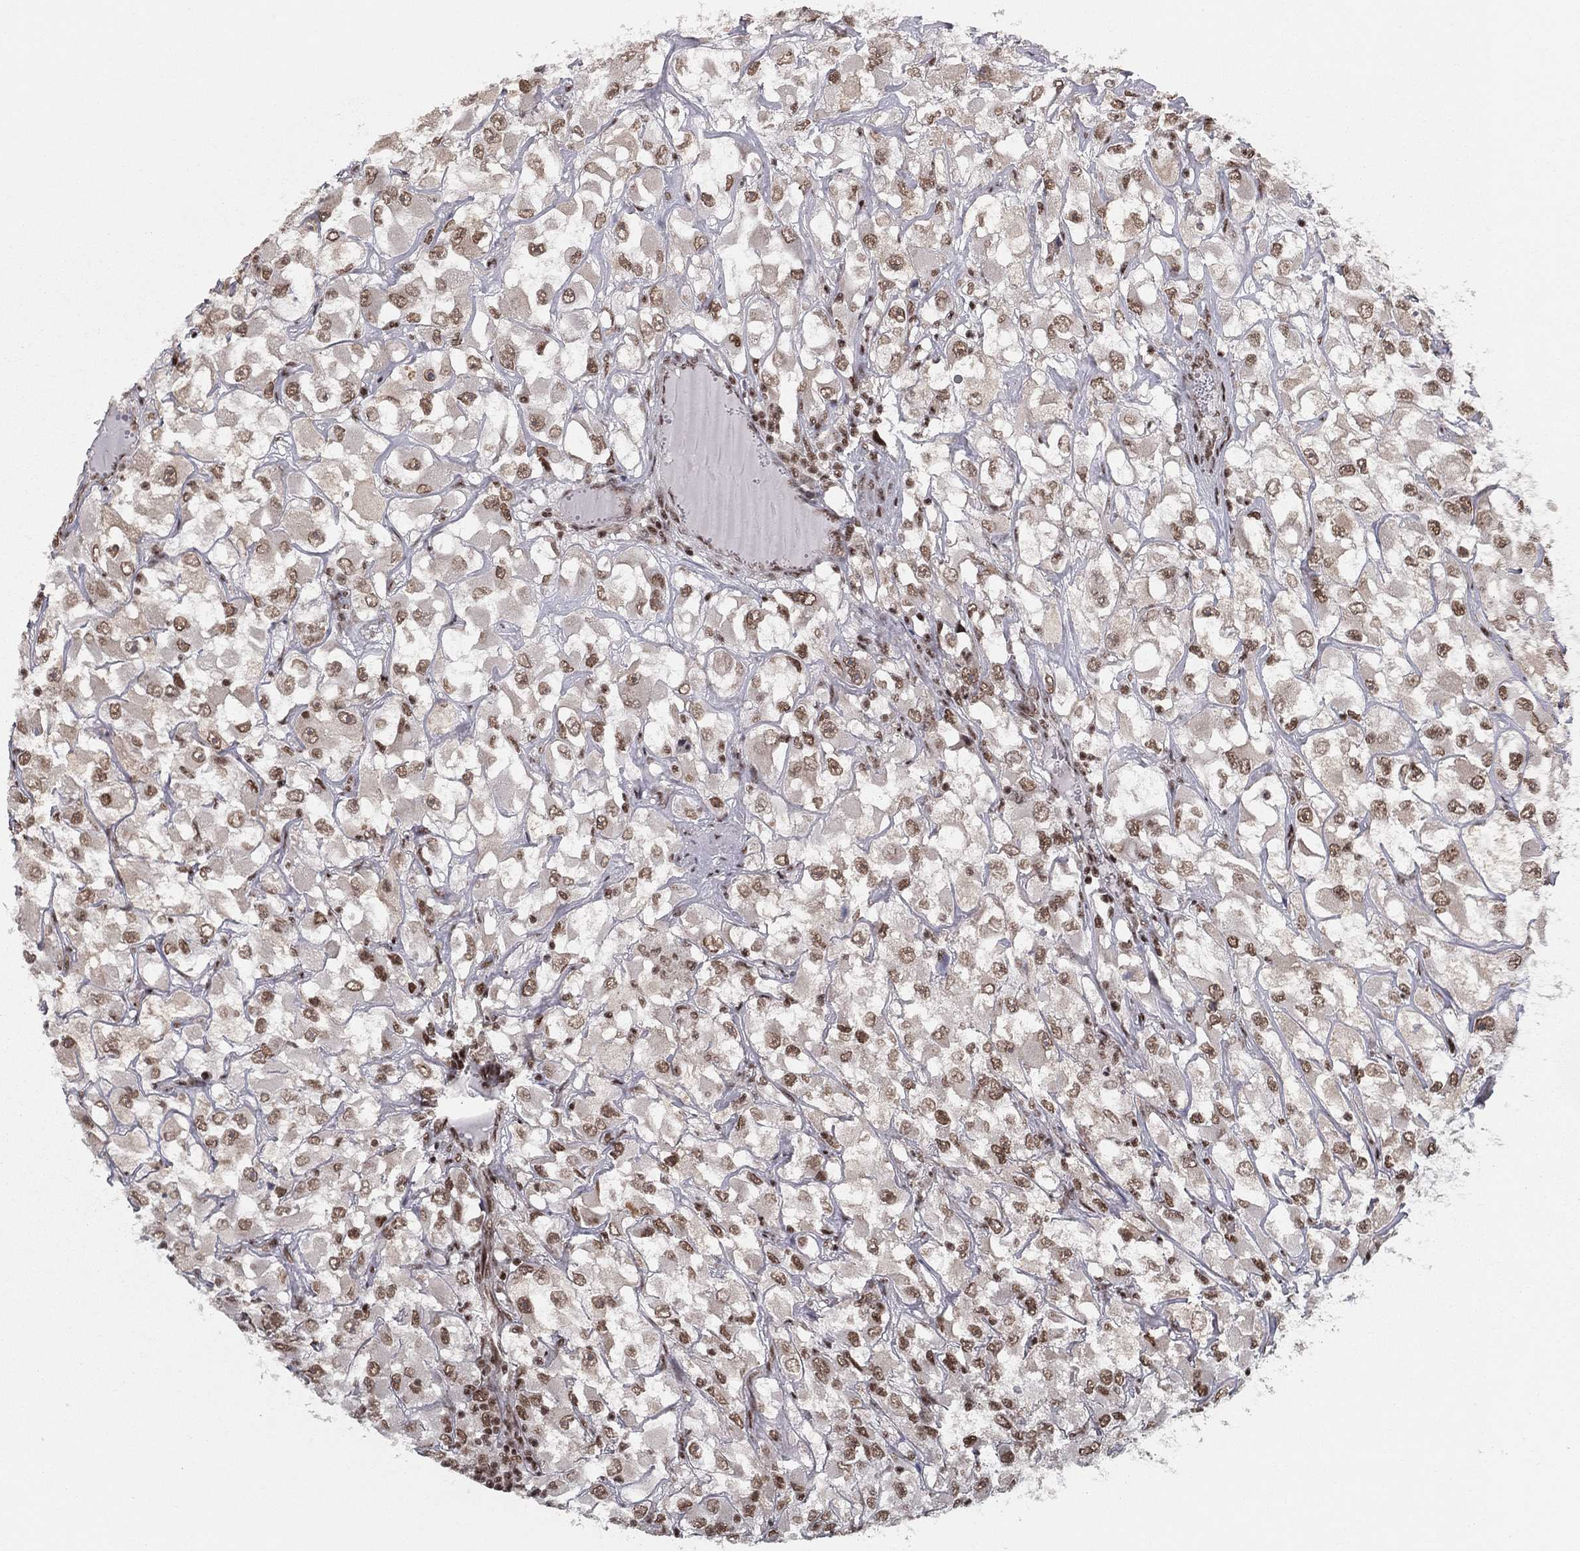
{"staining": {"intensity": "moderate", "quantity": "25%-75%", "location": "nuclear"}, "tissue": "renal cancer", "cell_type": "Tumor cells", "image_type": "cancer", "snomed": [{"axis": "morphology", "description": "Adenocarcinoma, NOS"}, {"axis": "topography", "description": "Kidney"}], "caption": "A high-resolution photomicrograph shows IHC staining of renal adenocarcinoma, which demonstrates moderate nuclear positivity in about 25%-75% of tumor cells. Nuclei are stained in blue.", "gene": "NFYB", "patient": {"sex": "female", "age": 52}}